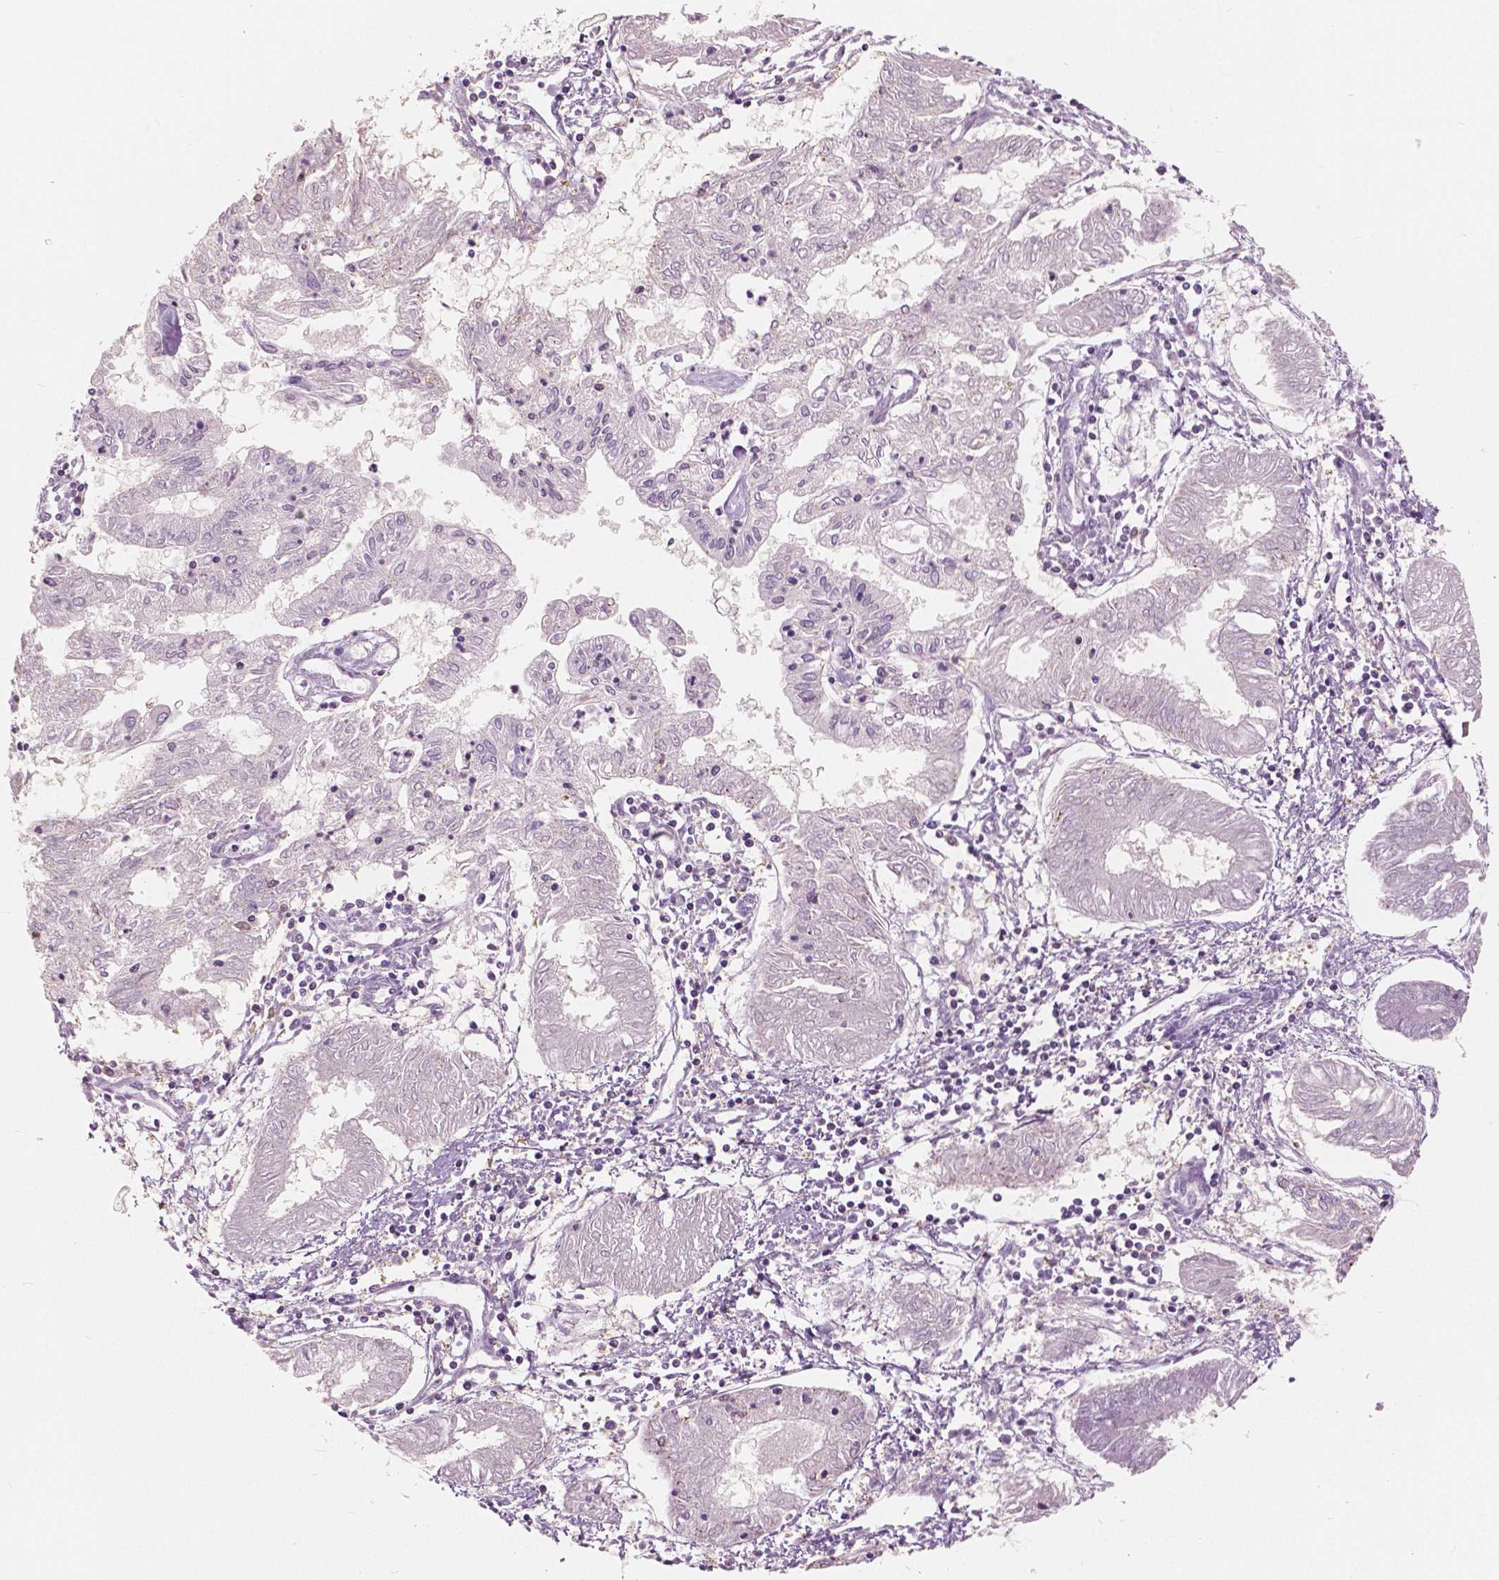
{"staining": {"intensity": "negative", "quantity": "none", "location": "none"}, "tissue": "endometrial cancer", "cell_type": "Tumor cells", "image_type": "cancer", "snomed": [{"axis": "morphology", "description": "Adenocarcinoma, NOS"}, {"axis": "topography", "description": "Endometrium"}], "caption": "Tumor cells are negative for brown protein staining in adenocarcinoma (endometrial).", "gene": "GALM", "patient": {"sex": "female", "age": 68}}